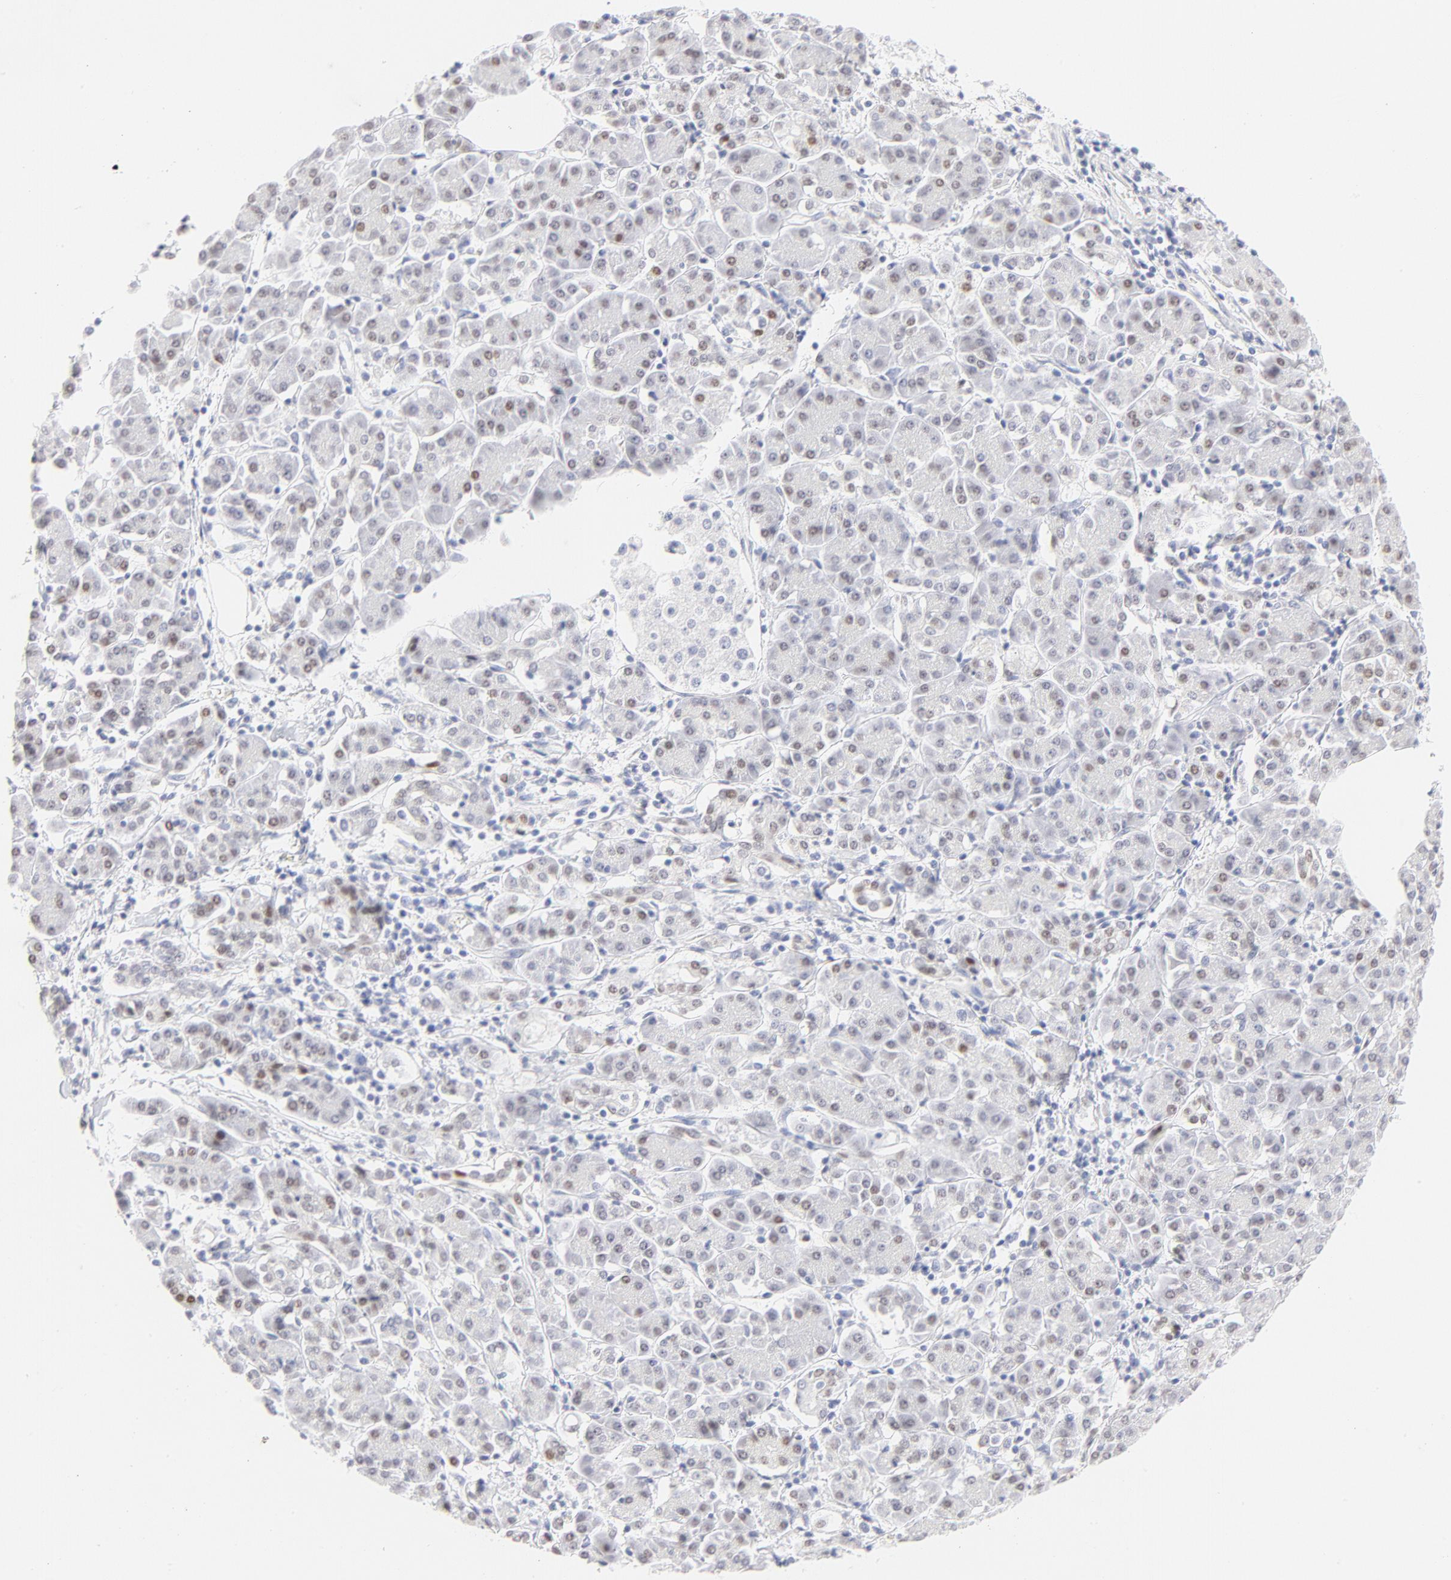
{"staining": {"intensity": "moderate", "quantity": "25%-75%", "location": "nuclear"}, "tissue": "pancreatic cancer", "cell_type": "Tumor cells", "image_type": "cancer", "snomed": [{"axis": "morphology", "description": "Adenocarcinoma, NOS"}, {"axis": "topography", "description": "Pancreas"}], "caption": "Pancreatic adenocarcinoma stained for a protein shows moderate nuclear positivity in tumor cells.", "gene": "ELF3", "patient": {"sex": "female", "age": 57}}